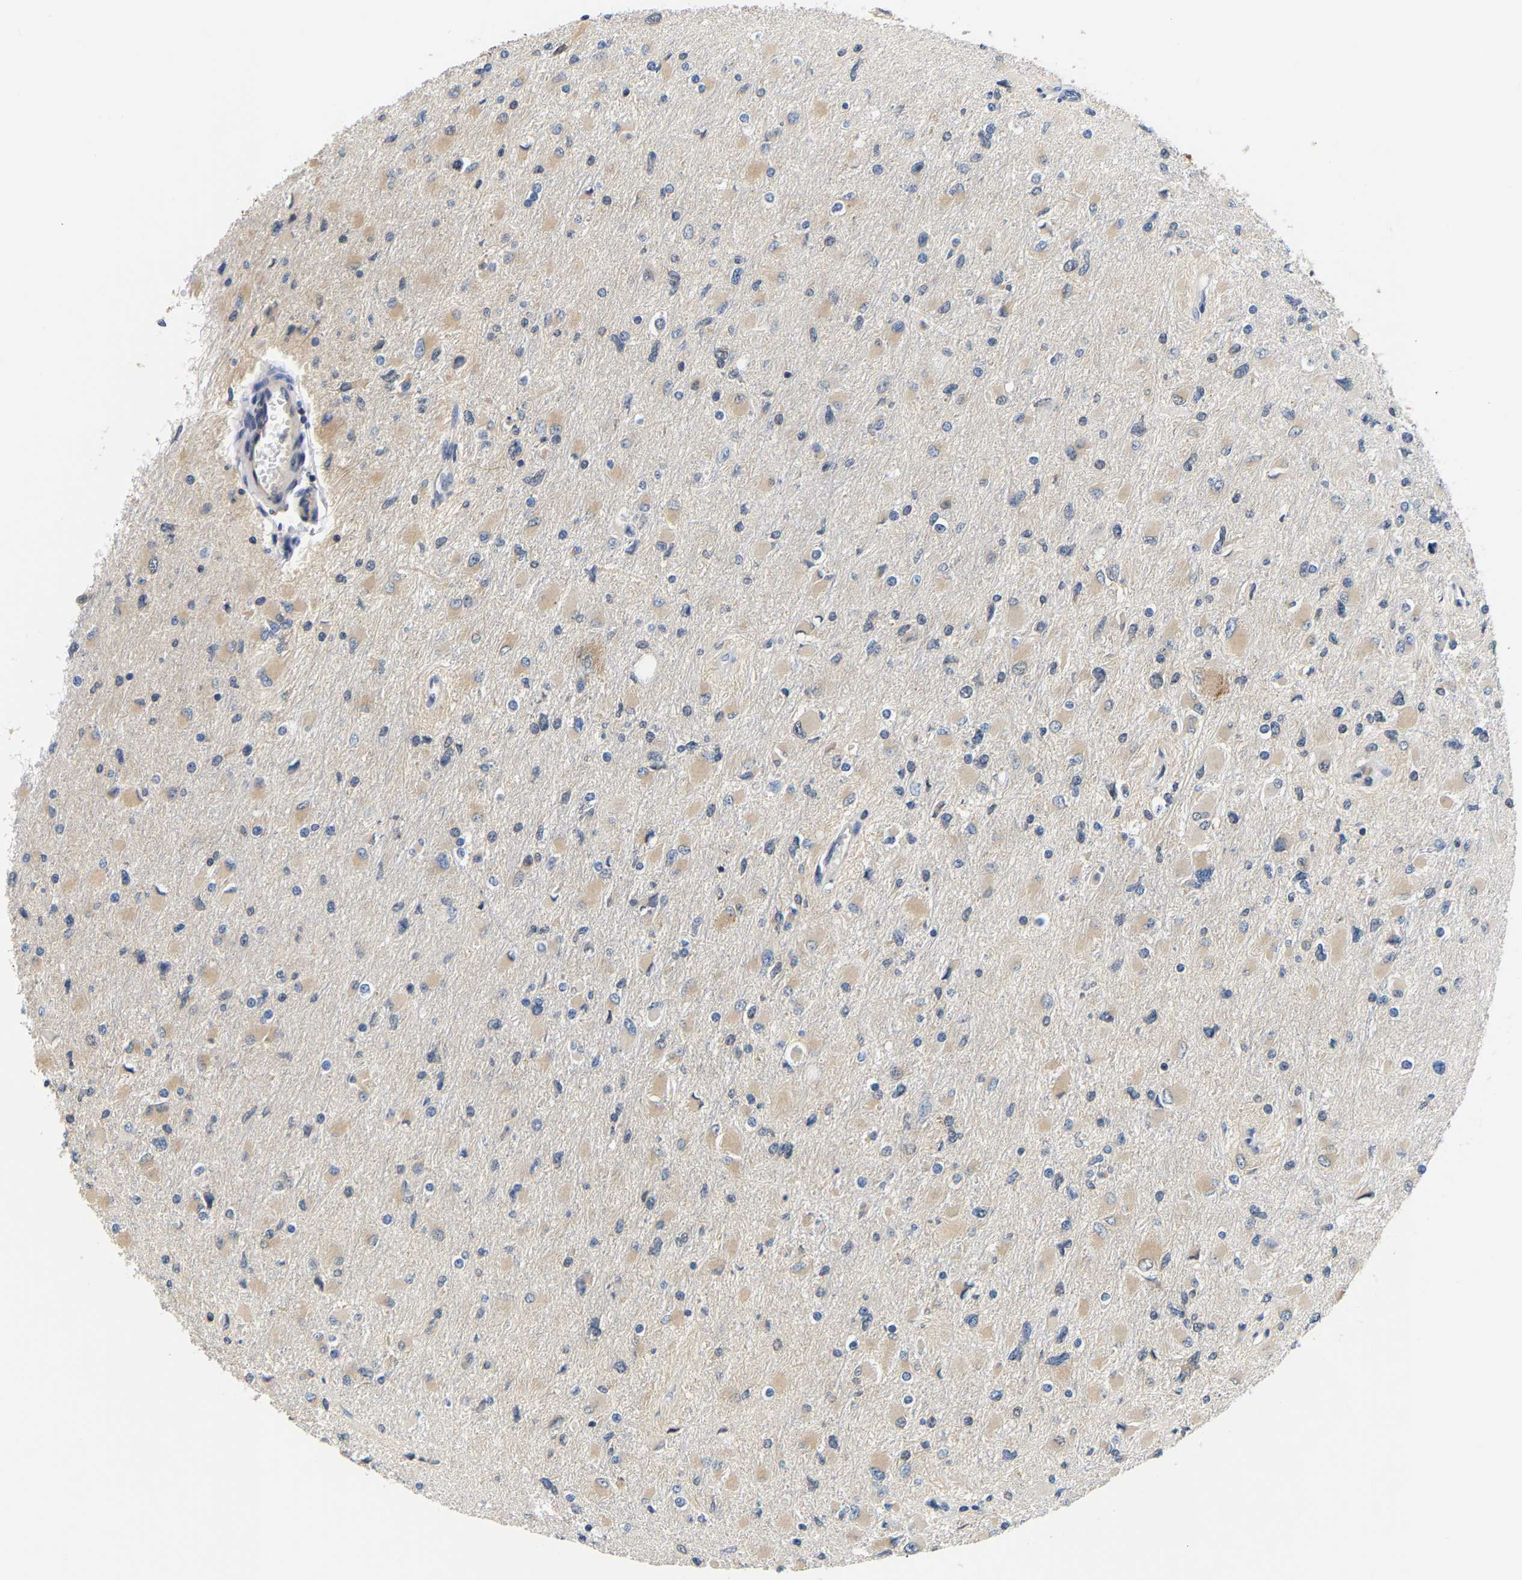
{"staining": {"intensity": "weak", "quantity": "25%-75%", "location": "cytoplasmic/membranous"}, "tissue": "glioma", "cell_type": "Tumor cells", "image_type": "cancer", "snomed": [{"axis": "morphology", "description": "Glioma, malignant, High grade"}, {"axis": "topography", "description": "Cerebral cortex"}], "caption": "Tumor cells show low levels of weak cytoplasmic/membranous expression in about 25%-75% of cells in human high-grade glioma (malignant).", "gene": "ARHGEF12", "patient": {"sex": "female", "age": 36}}